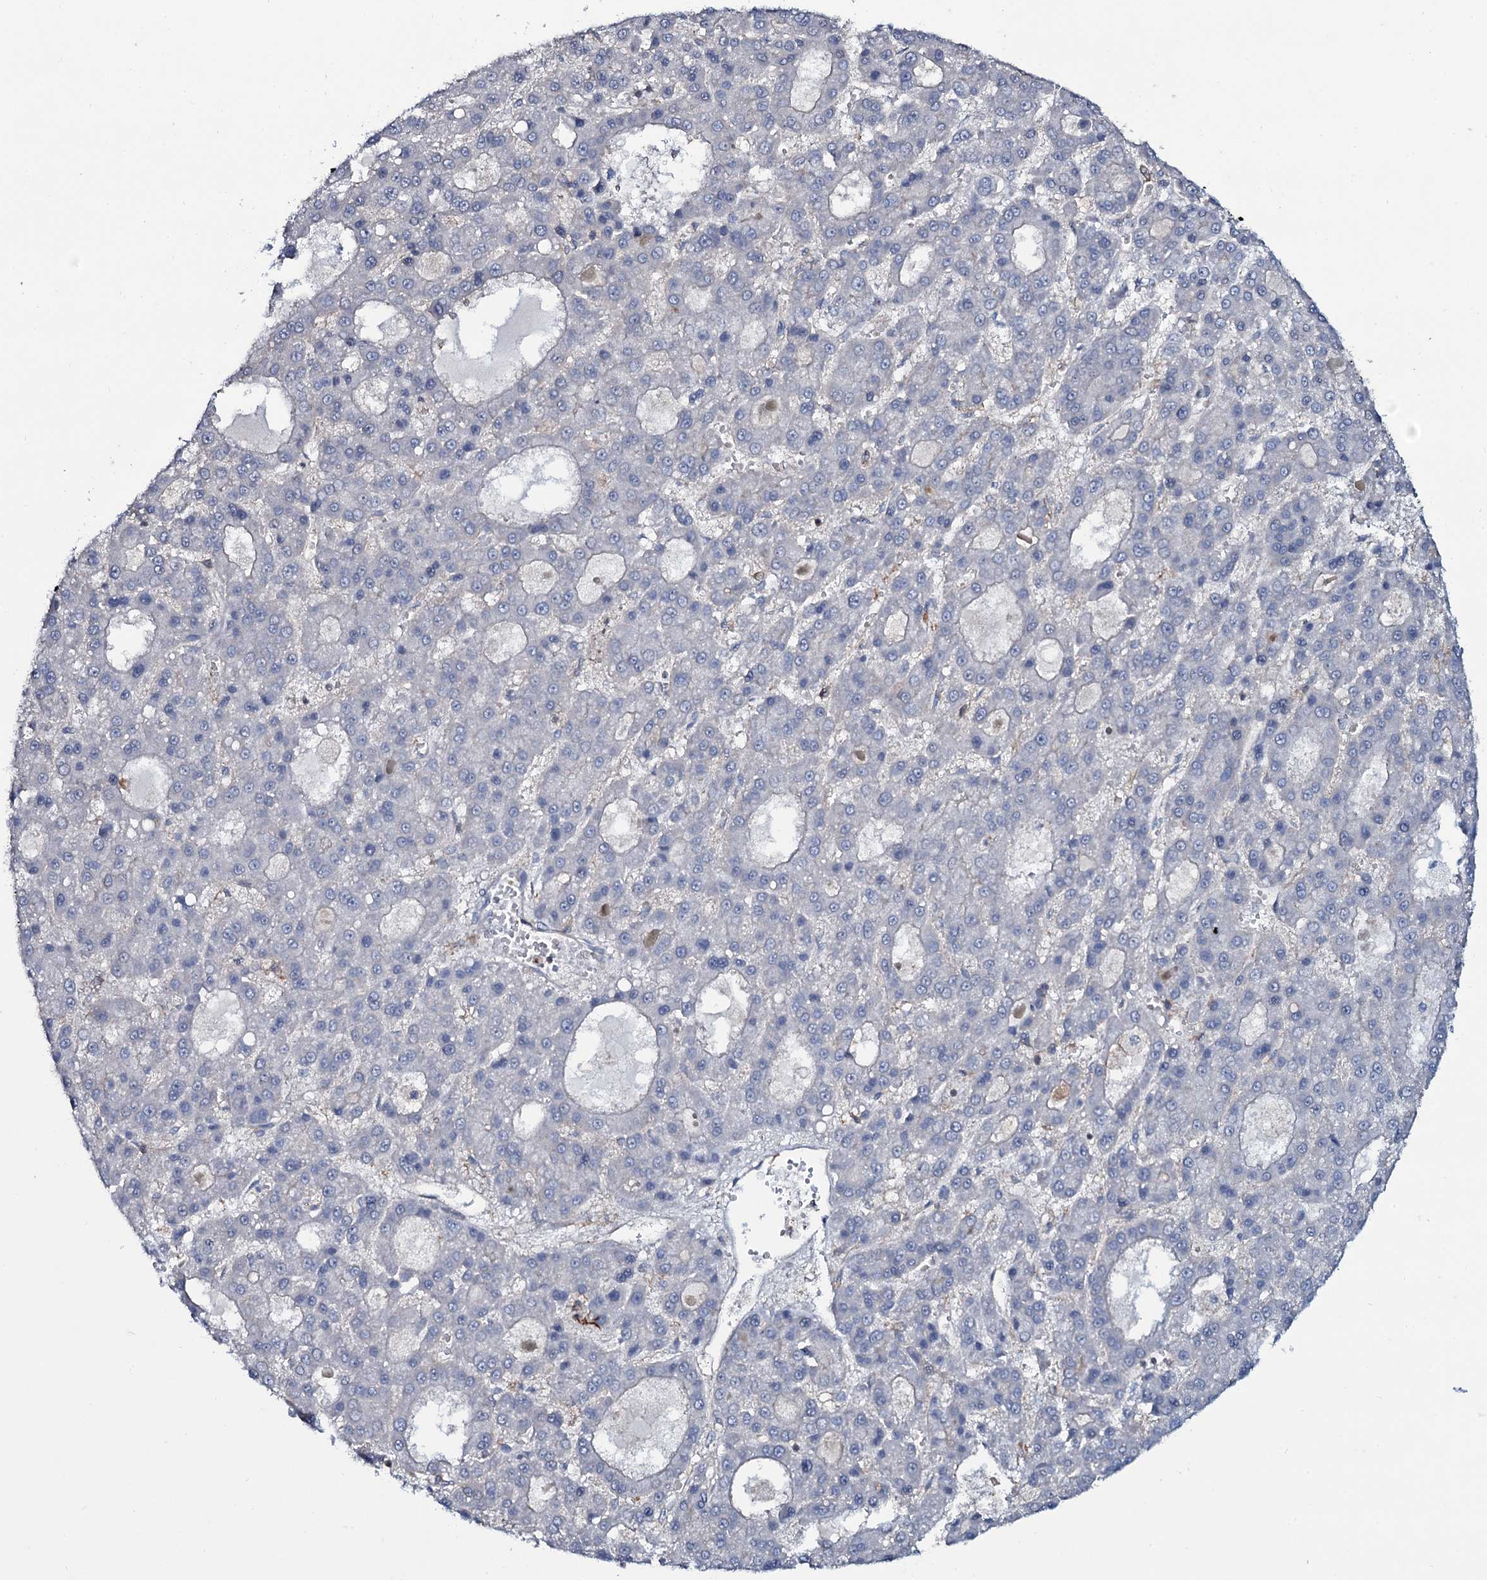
{"staining": {"intensity": "negative", "quantity": "none", "location": "none"}, "tissue": "liver cancer", "cell_type": "Tumor cells", "image_type": "cancer", "snomed": [{"axis": "morphology", "description": "Carcinoma, Hepatocellular, NOS"}, {"axis": "topography", "description": "Liver"}], "caption": "Protein analysis of liver hepatocellular carcinoma exhibits no significant positivity in tumor cells.", "gene": "SNAP23", "patient": {"sex": "male", "age": 70}}